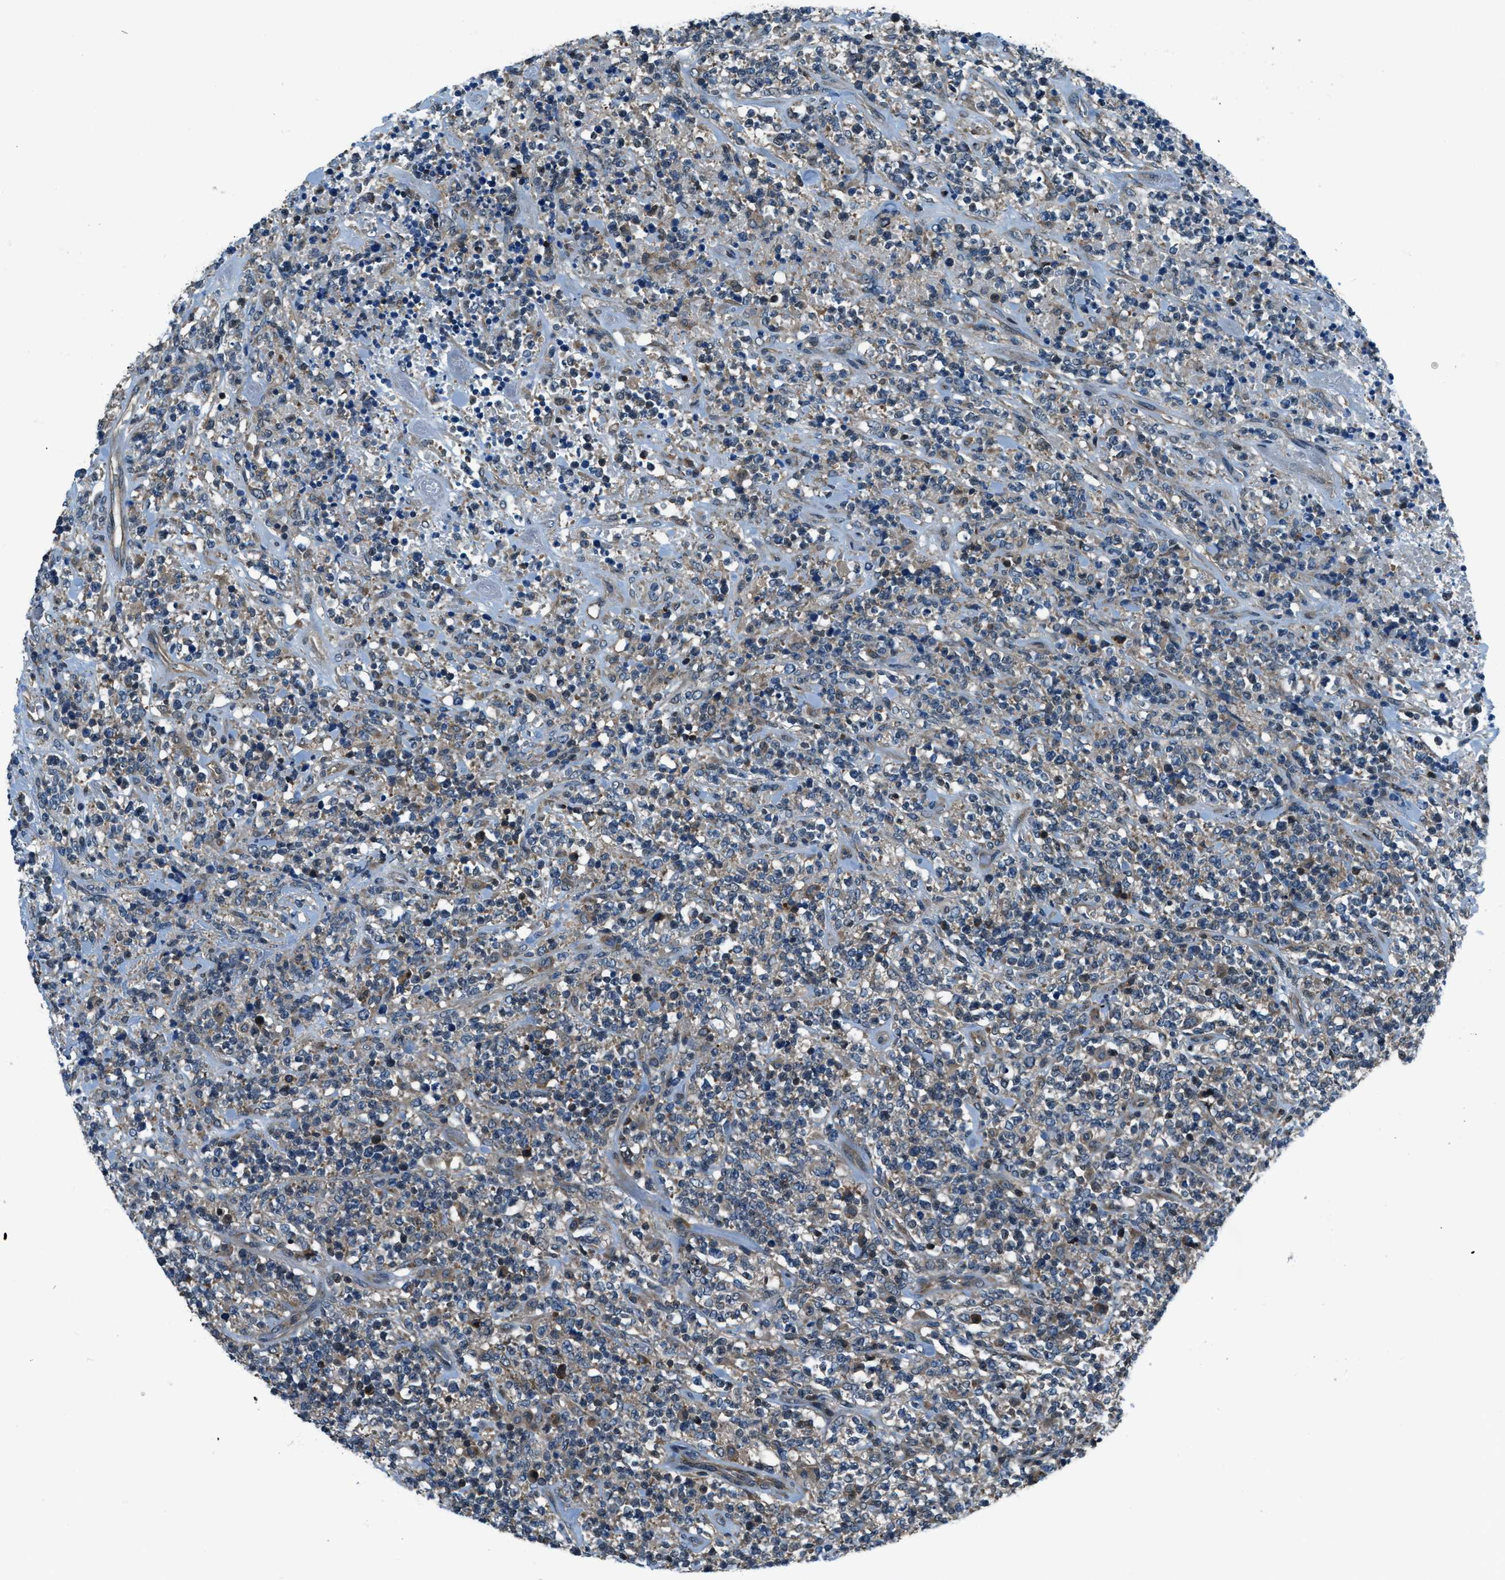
{"staining": {"intensity": "moderate", "quantity": "<25%", "location": "cytoplasmic/membranous"}, "tissue": "lymphoma", "cell_type": "Tumor cells", "image_type": "cancer", "snomed": [{"axis": "morphology", "description": "Malignant lymphoma, non-Hodgkin's type, High grade"}, {"axis": "topography", "description": "Soft tissue"}], "caption": "Immunohistochemistry (IHC) image of neoplastic tissue: human malignant lymphoma, non-Hodgkin's type (high-grade) stained using immunohistochemistry (IHC) demonstrates low levels of moderate protein expression localized specifically in the cytoplasmic/membranous of tumor cells, appearing as a cytoplasmic/membranous brown color.", "gene": "HEBP2", "patient": {"sex": "male", "age": 18}}